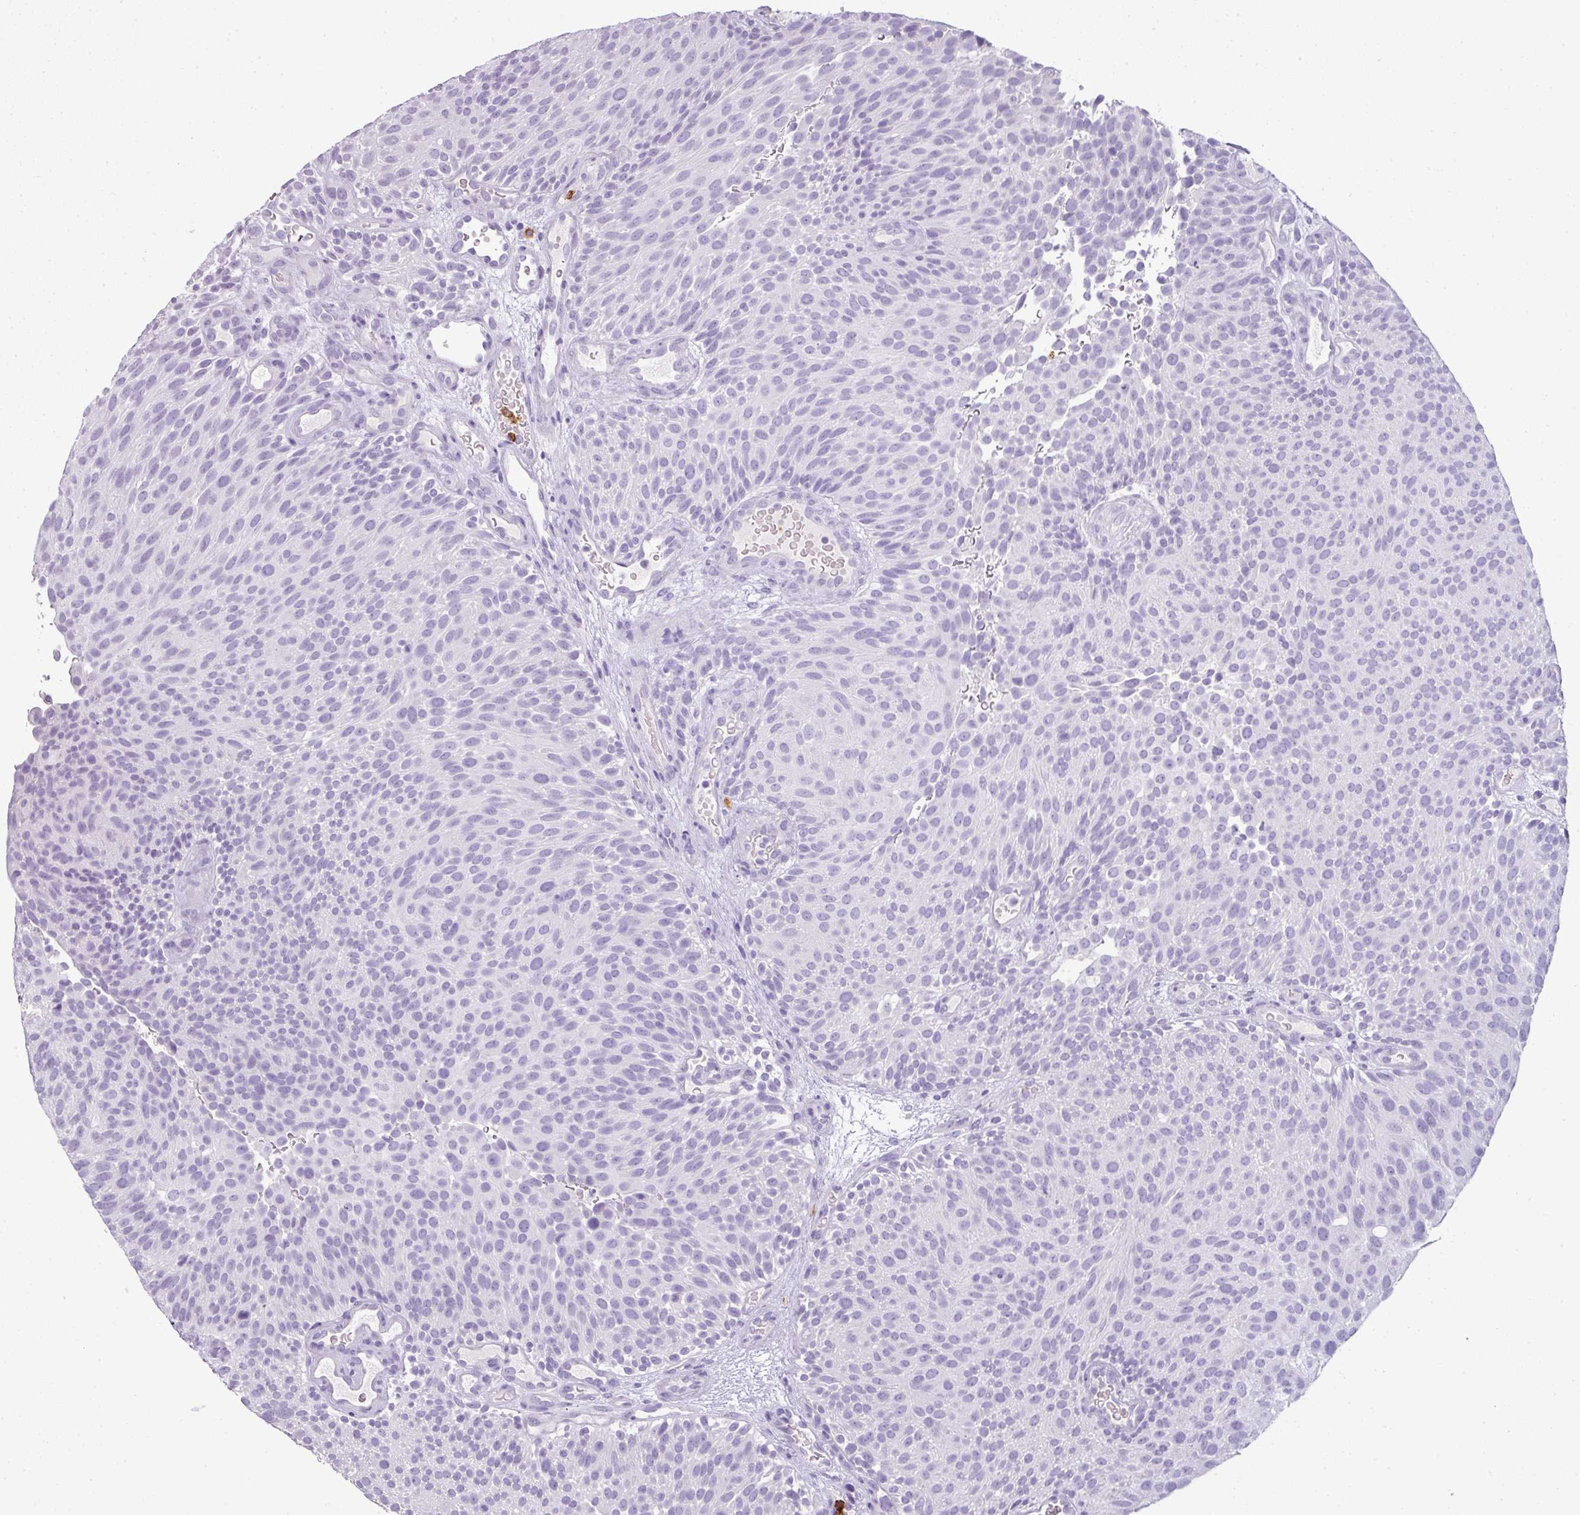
{"staining": {"intensity": "negative", "quantity": "none", "location": "none"}, "tissue": "urothelial cancer", "cell_type": "Tumor cells", "image_type": "cancer", "snomed": [{"axis": "morphology", "description": "Urothelial carcinoma, Low grade"}, {"axis": "topography", "description": "Urinary bladder"}], "caption": "DAB (3,3'-diaminobenzidine) immunohistochemical staining of urothelial cancer reveals no significant expression in tumor cells.", "gene": "CTSG", "patient": {"sex": "male", "age": 78}}